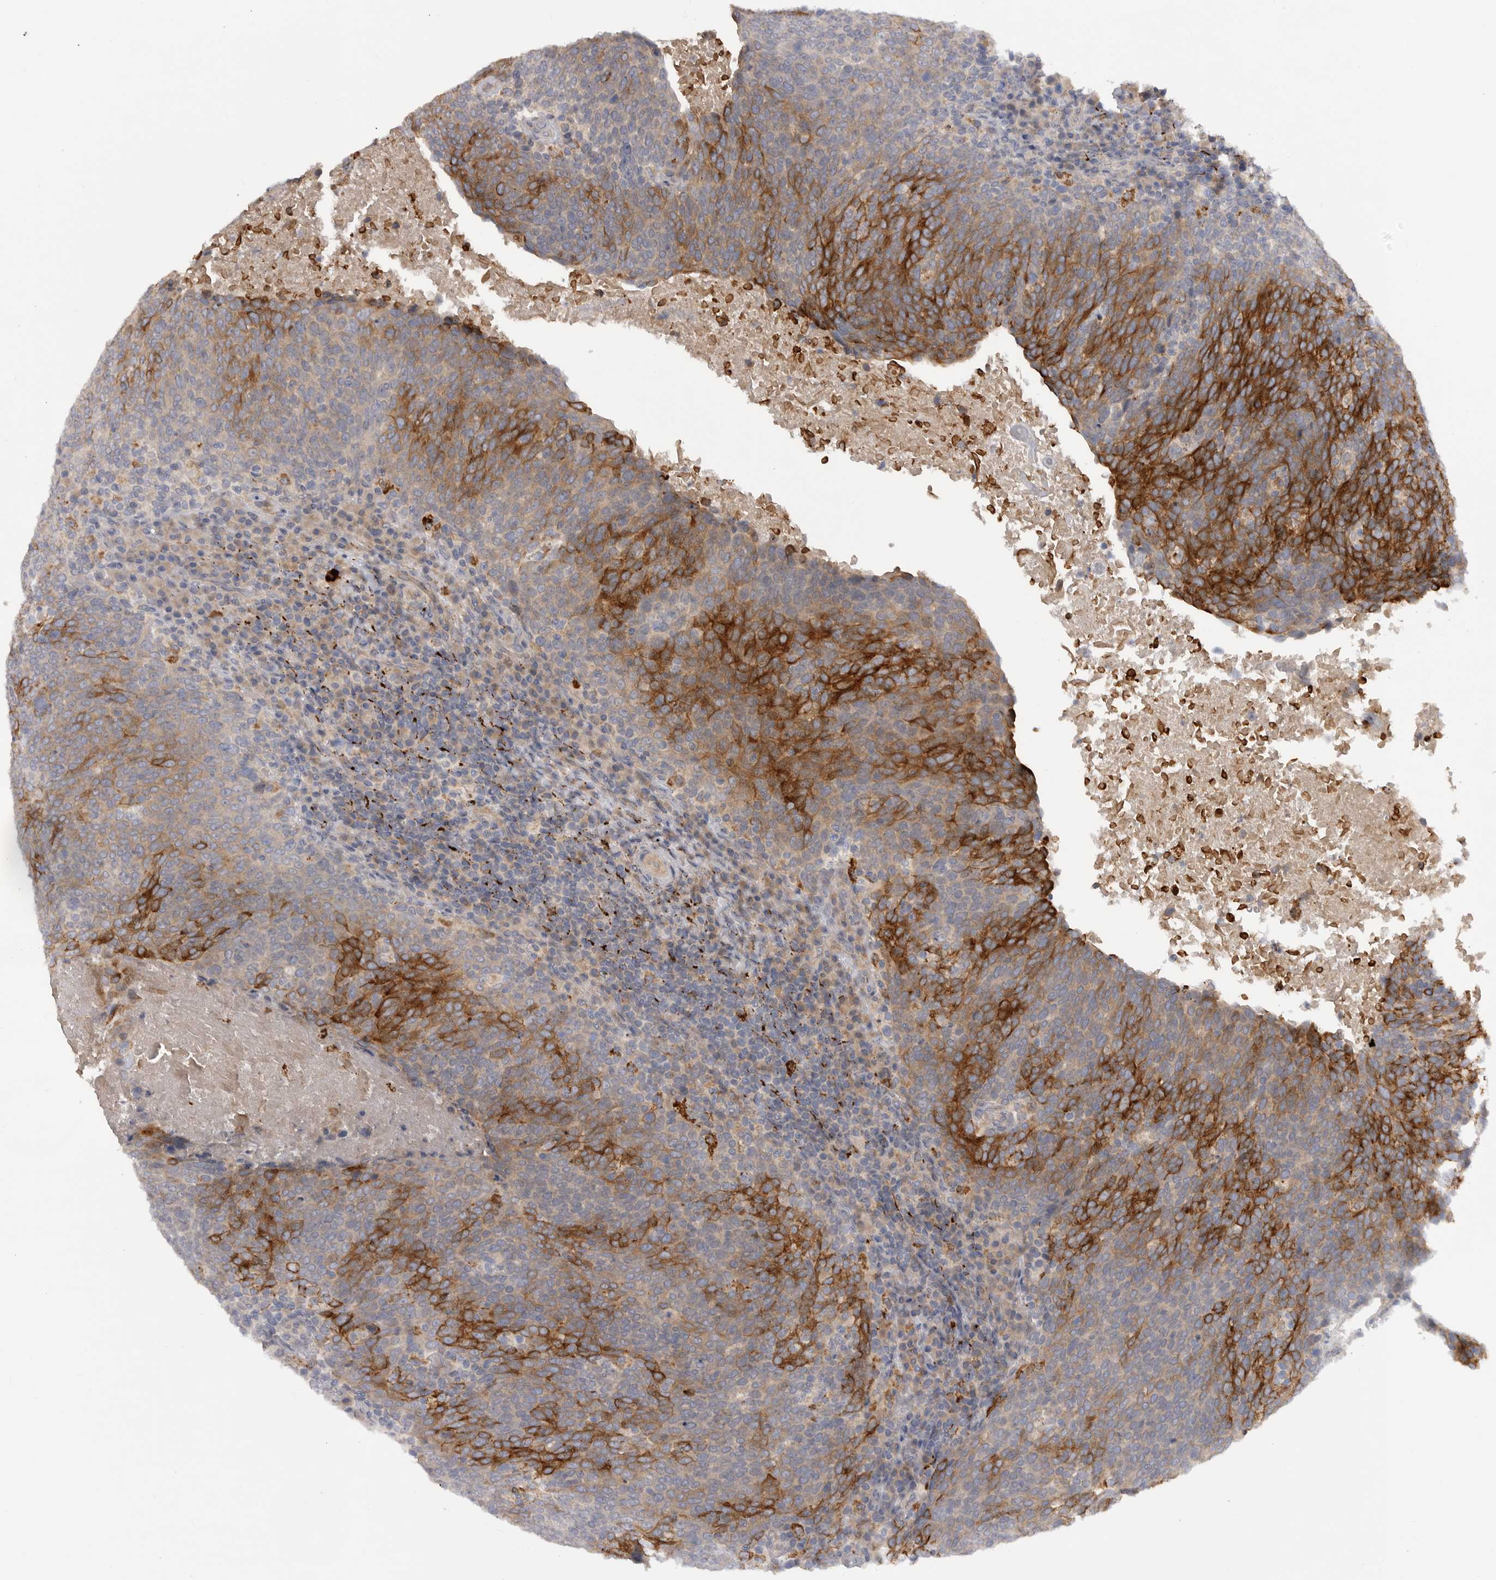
{"staining": {"intensity": "strong", "quantity": "25%-75%", "location": "cytoplasmic/membranous"}, "tissue": "head and neck cancer", "cell_type": "Tumor cells", "image_type": "cancer", "snomed": [{"axis": "morphology", "description": "Squamous cell carcinoma, NOS"}, {"axis": "morphology", "description": "Squamous cell carcinoma, metastatic, NOS"}, {"axis": "topography", "description": "Lymph node"}, {"axis": "topography", "description": "Head-Neck"}], "caption": "Brown immunohistochemical staining in head and neck metastatic squamous cell carcinoma reveals strong cytoplasmic/membranous staining in about 25%-75% of tumor cells. The protein of interest is stained brown, and the nuclei are stained in blue (DAB IHC with brightfield microscopy, high magnification).", "gene": "DHDDS", "patient": {"sex": "male", "age": 62}}